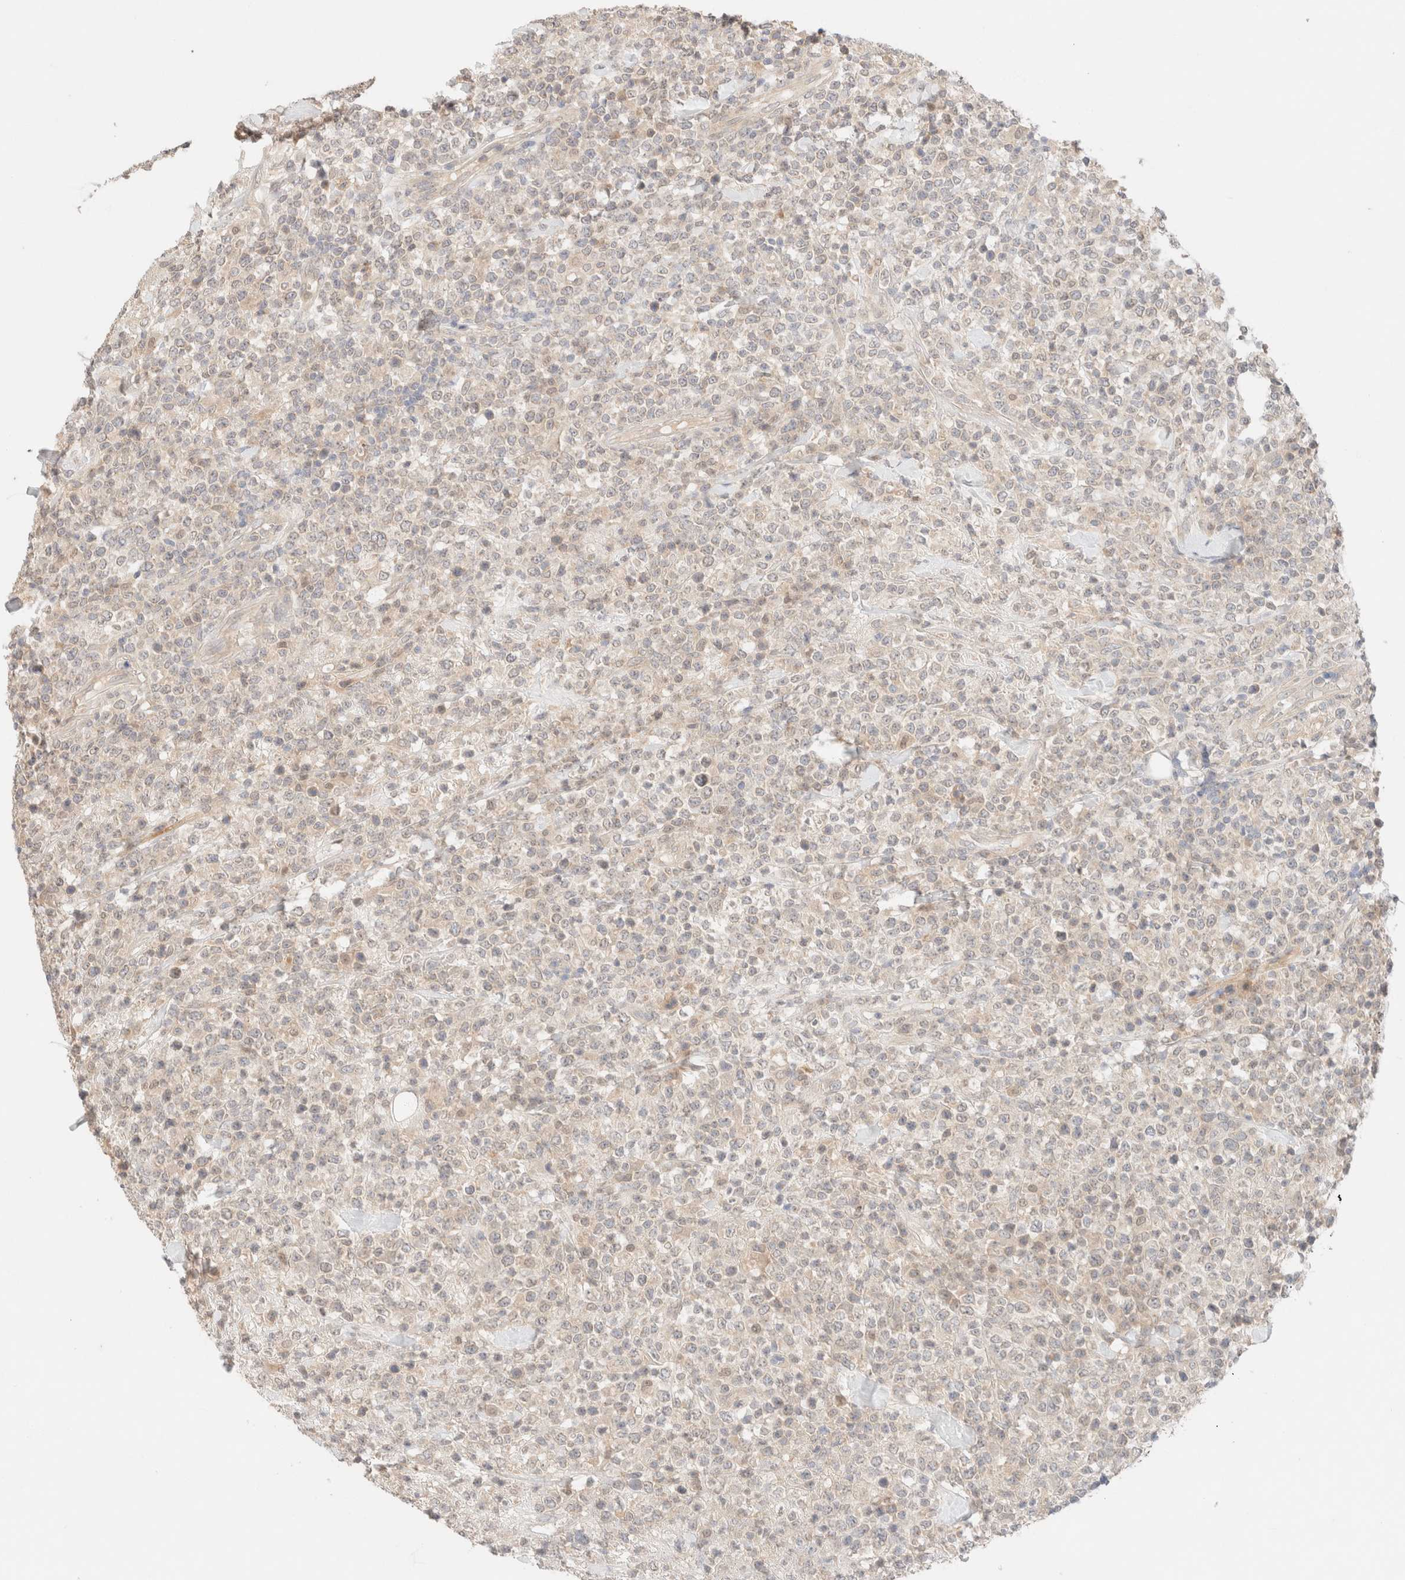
{"staining": {"intensity": "negative", "quantity": "none", "location": "none"}, "tissue": "lymphoma", "cell_type": "Tumor cells", "image_type": "cancer", "snomed": [{"axis": "morphology", "description": "Malignant lymphoma, non-Hodgkin's type, High grade"}, {"axis": "topography", "description": "Colon"}], "caption": "A photomicrograph of malignant lymphoma, non-Hodgkin's type (high-grade) stained for a protein demonstrates no brown staining in tumor cells.", "gene": "SARM1", "patient": {"sex": "female", "age": 53}}